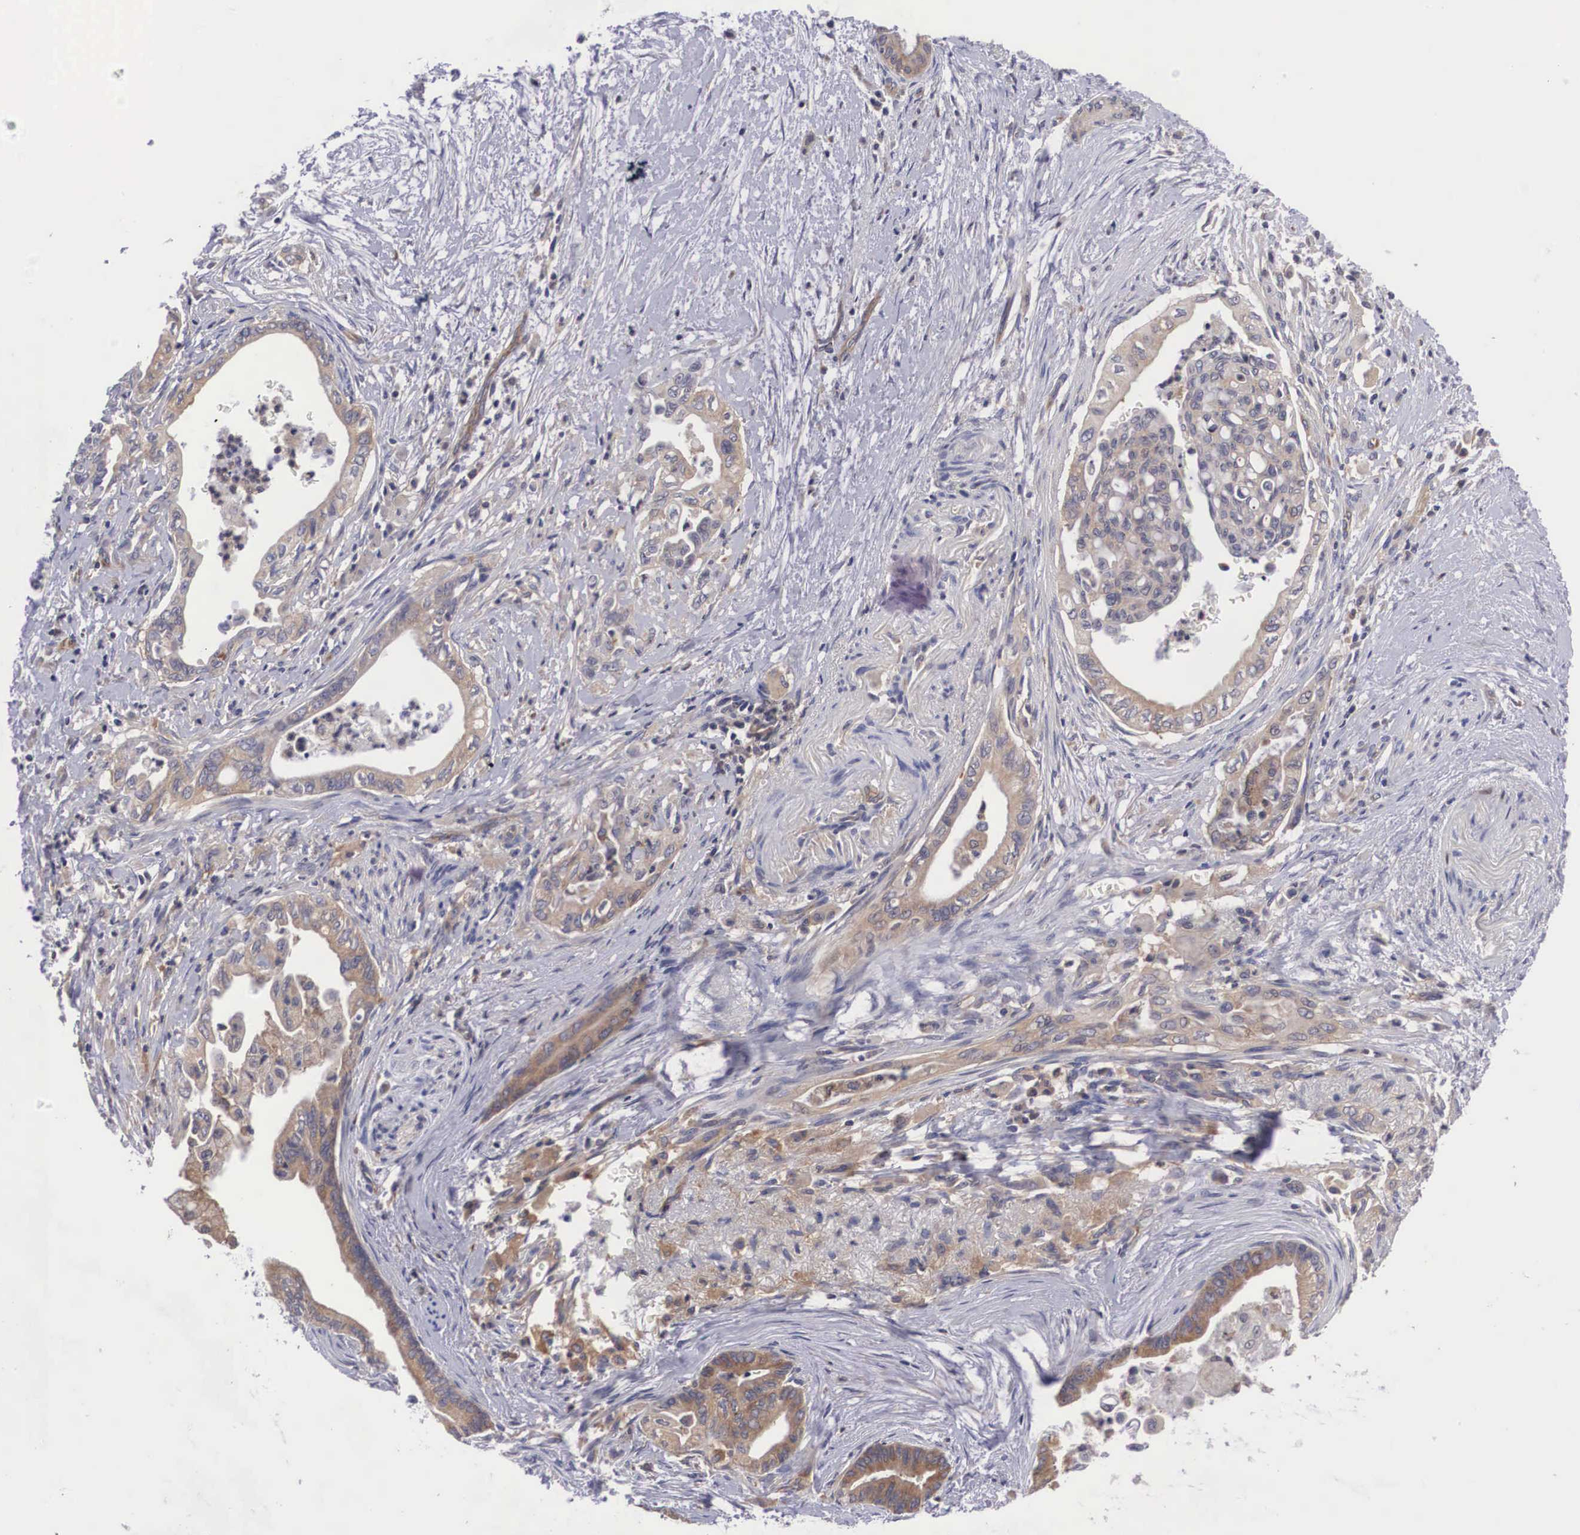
{"staining": {"intensity": "weak", "quantity": "25%-75%", "location": "cytoplasmic/membranous"}, "tissue": "pancreatic cancer", "cell_type": "Tumor cells", "image_type": "cancer", "snomed": [{"axis": "morphology", "description": "Adenocarcinoma, NOS"}, {"axis": "topography", "description": "Pancreas"}], "caption": "Protein expression analysis of human pancreatic cancer reveals weak cytoplasmic/membranous expression in approximately 25%-75% of tumor cells.", "gene": "GRIPAP1", "patient": {"sex": "female", "age": 66}}